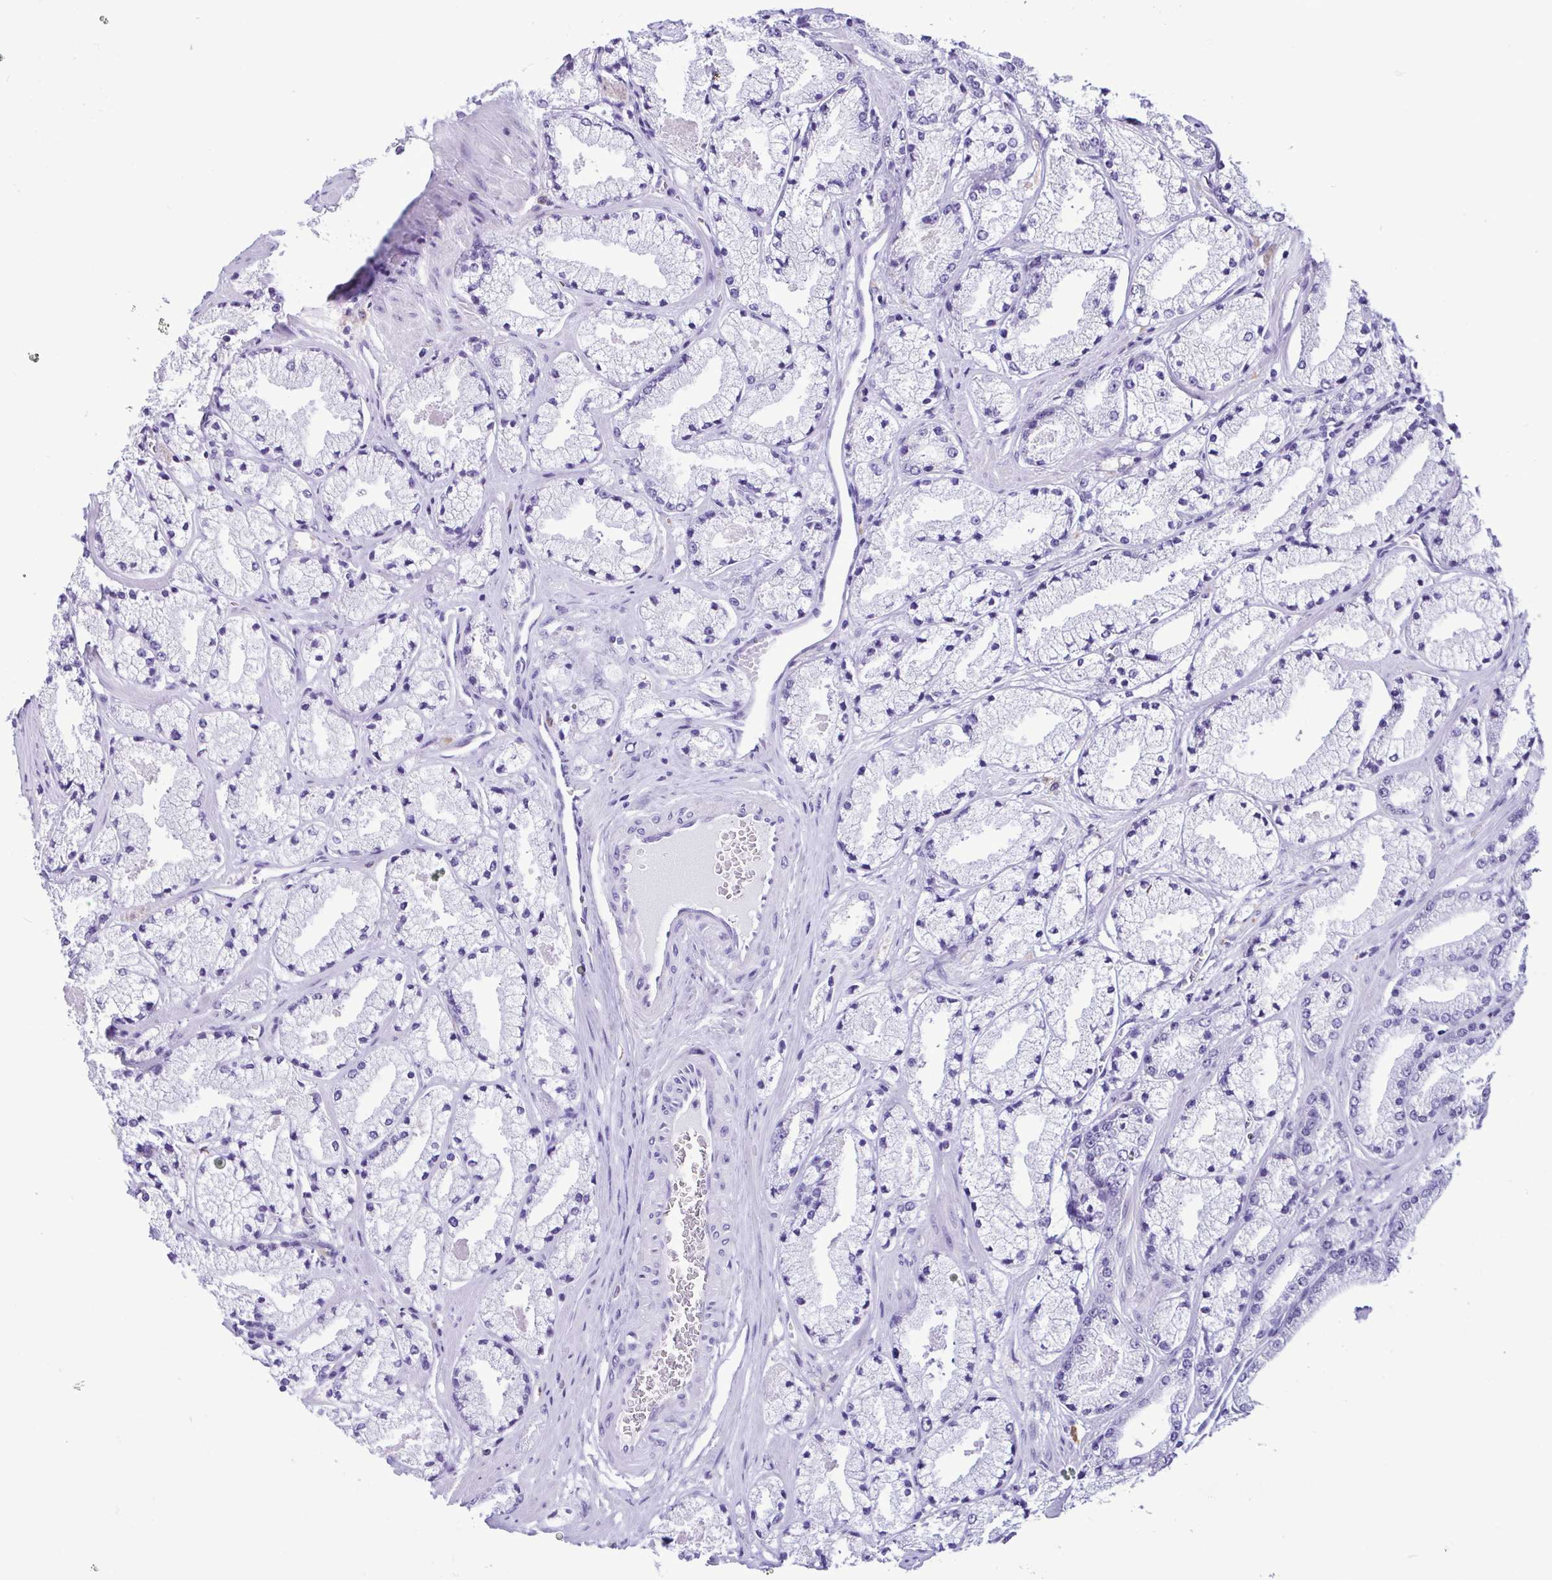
{"staining": {"intensity": "negative", "quantity": "none", "location": "none"}, "tissue": "prostate cancer", "cell_type": "Tumor cells", "image_type": "cancer", "snomed": [{"axis": "morphology", "description": "Adenocarcinoma, High grade"}, {"axis": "topography", "description": "Prostate"}], "caption": "A histopathology image of adenocarcinoma (high-grade) (prostate) stained for a protein shows no brown staining in tumor cells.", "gene": "SPATA16", "patient": {"sex": "male", "age": 63}}